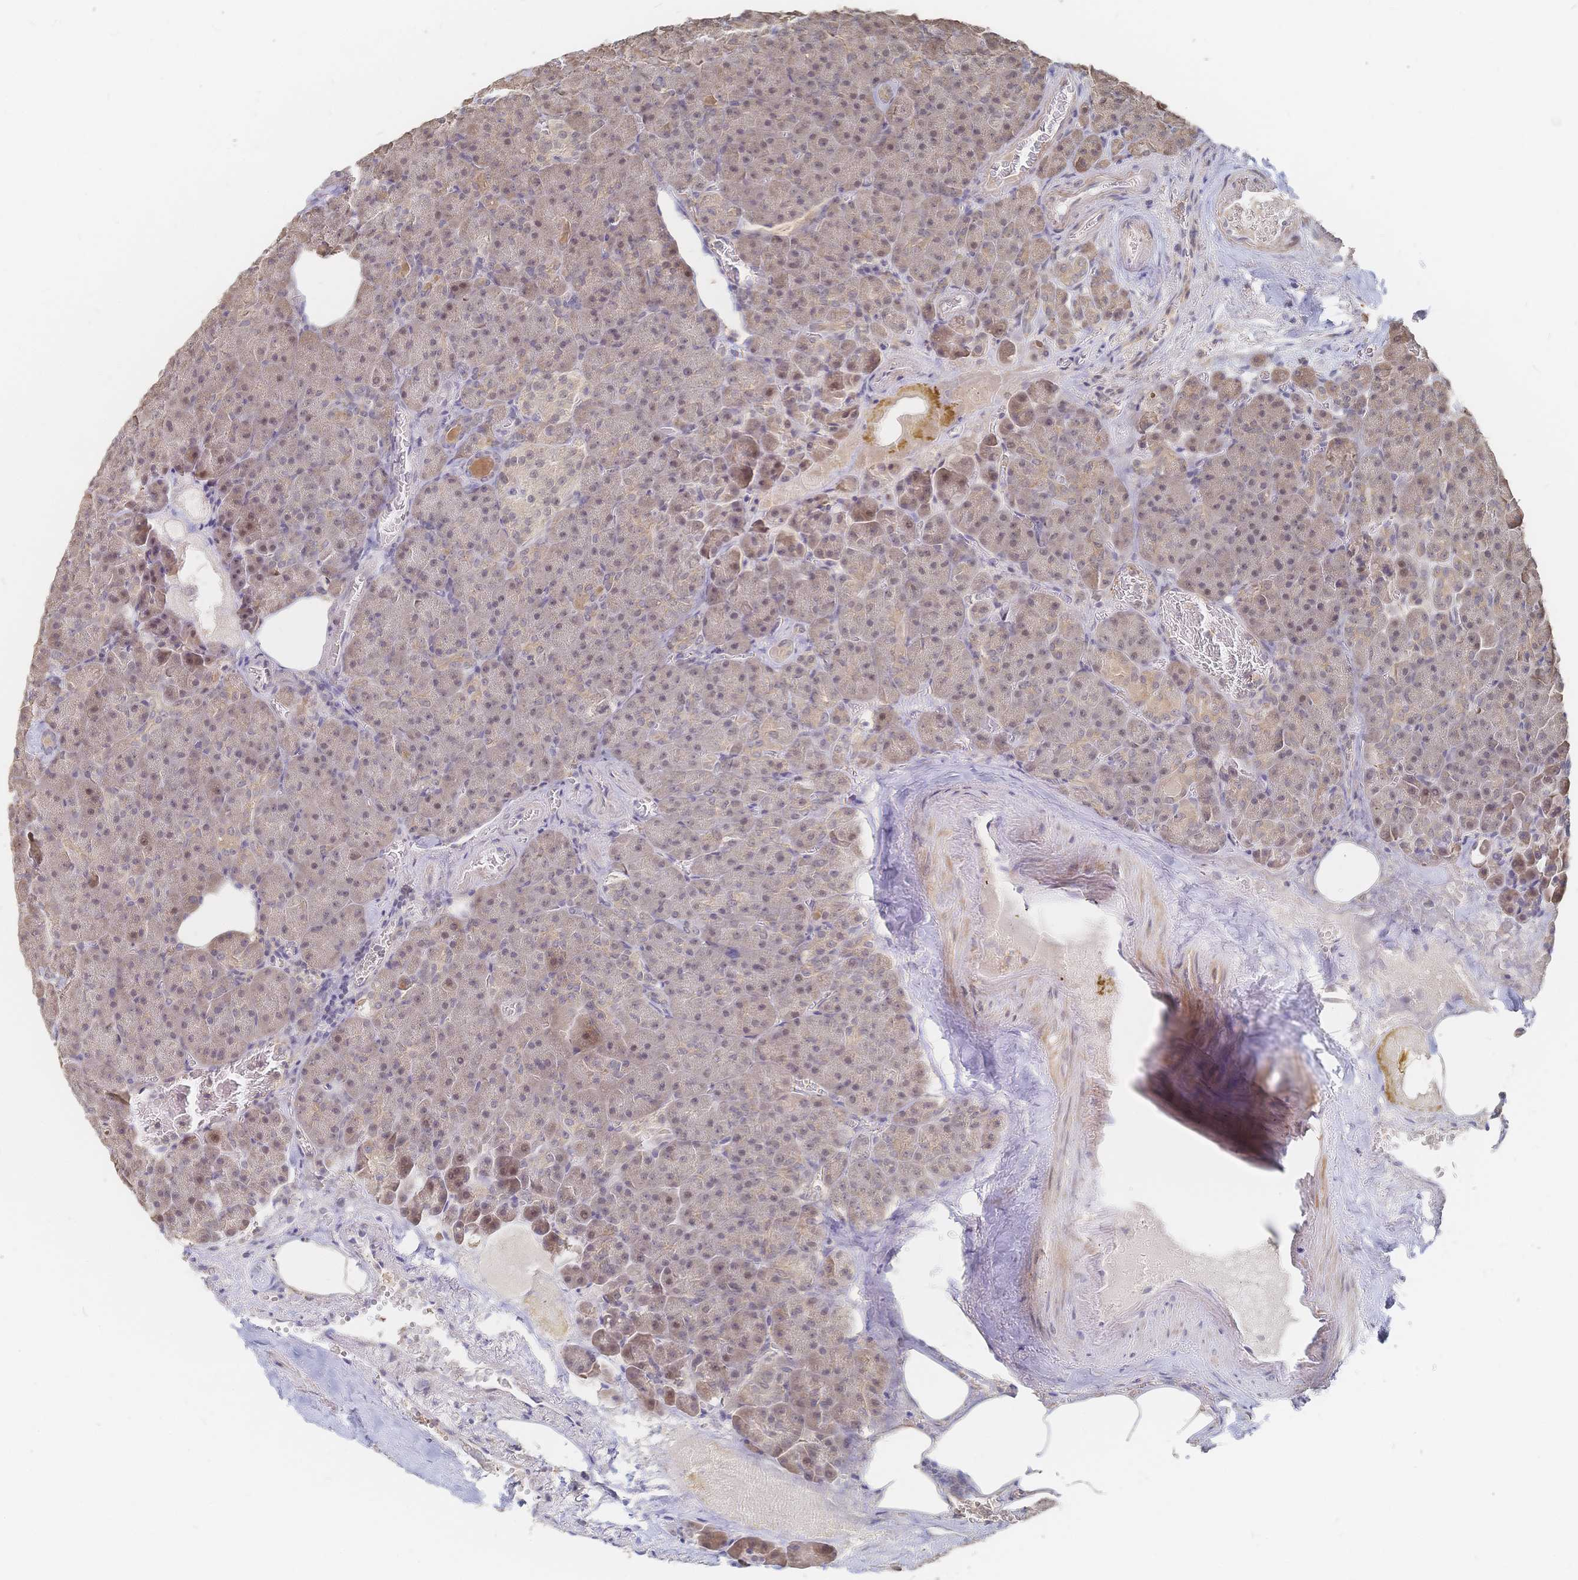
{"staining": {"intensity": "moderate", "quantity": "25%-75%", "location": "cytoplasmic/membranous,nuclear"}, "tissue": "pancreas", "cell_type": "Exocrine glandular cells", "image_type": "normal", "snomed": [{"axis": "morphology", "description": "Normal tissue, NOS"}, {"axis": "topography", "description": "Pancreas"}], "caption": "This image reveals immunohistochemistry staining of normal pancreas, with medium moderate cytoplasmic/membranous,nuclear expression in approximately 25%-75% of exocrine glandular cells.", "gene": "LRP5", "patient": {"sex": "female", "age": 74}}